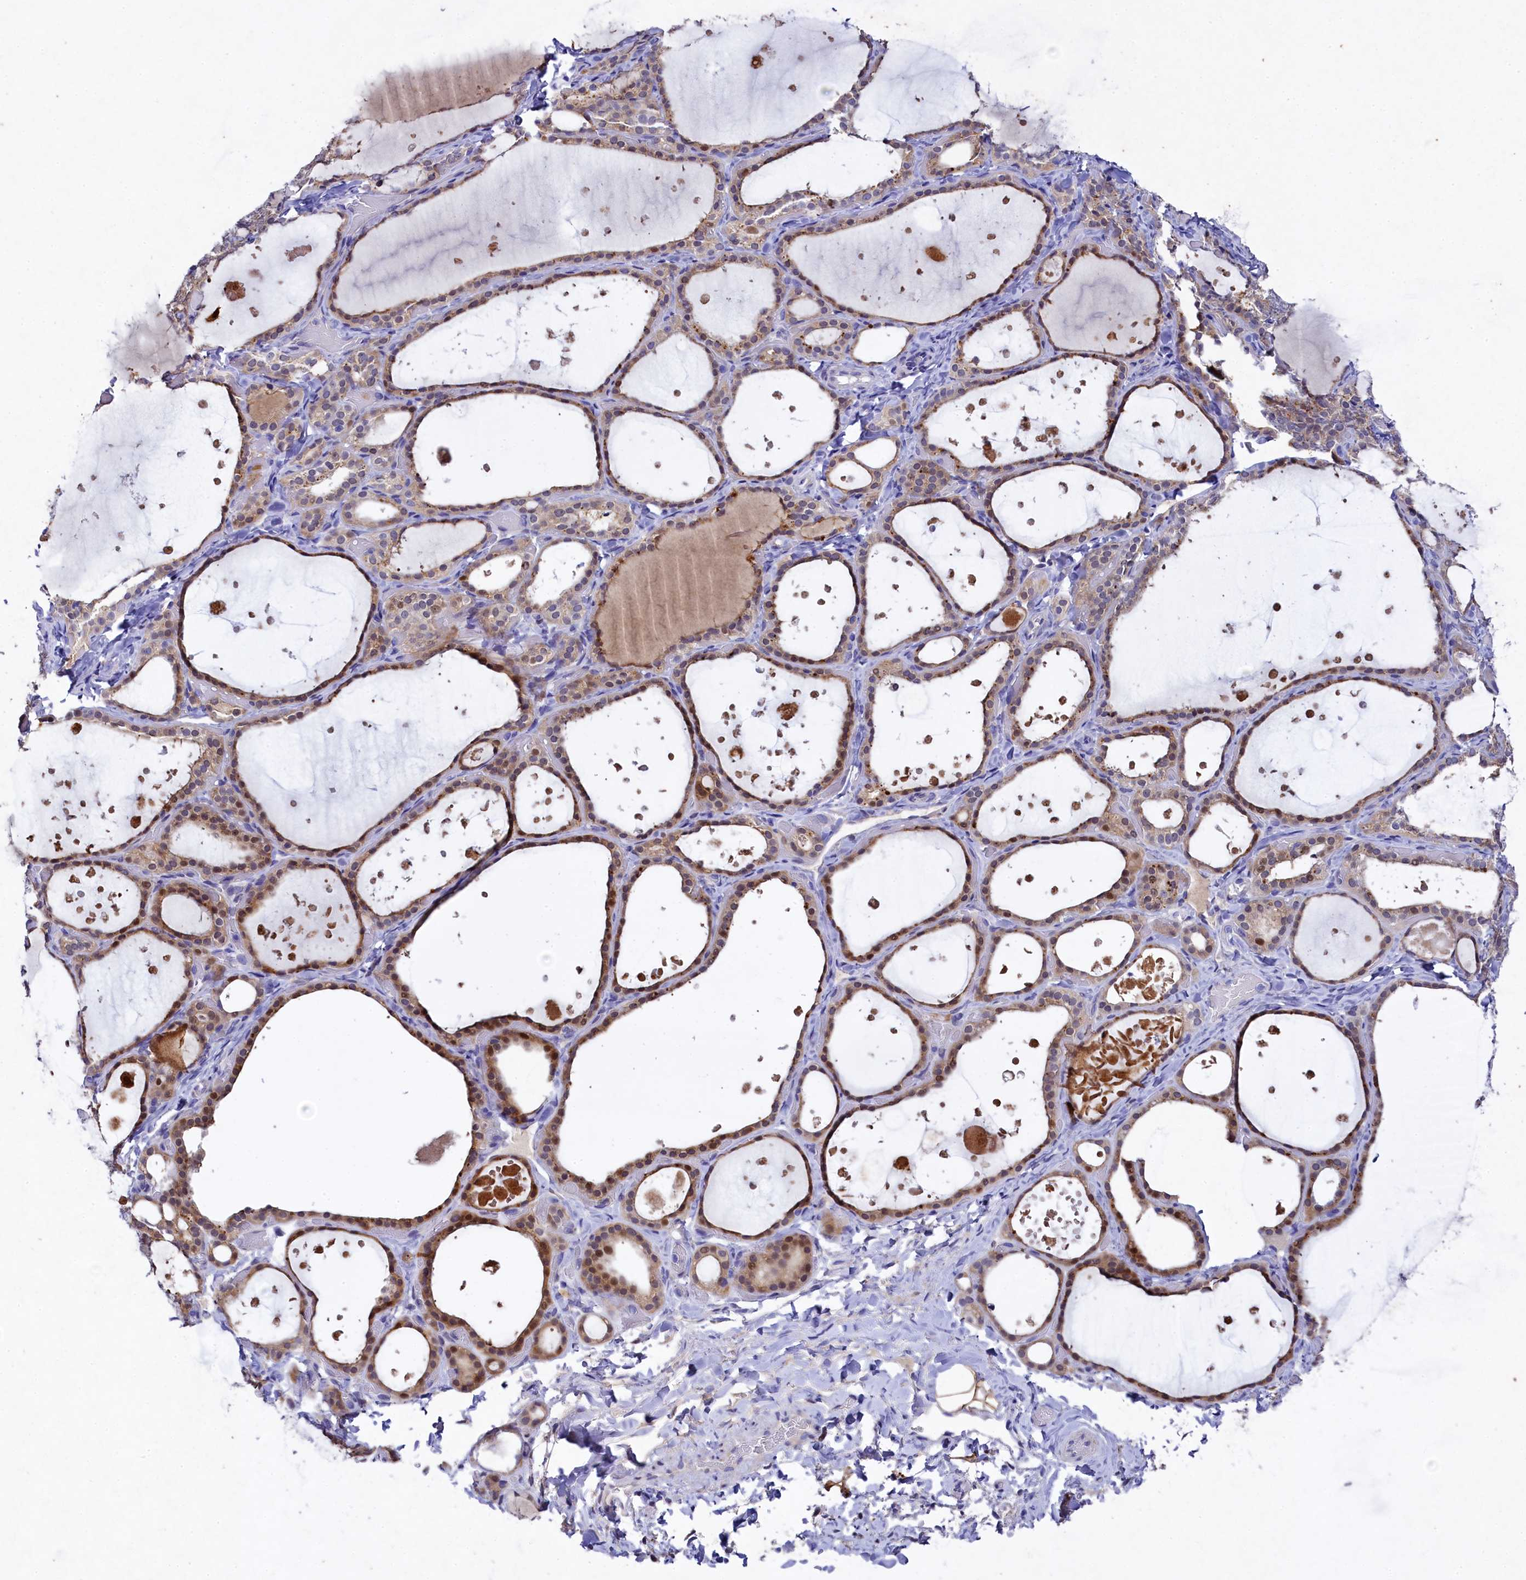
{"staining": {"intensity": "moderate", "quantity": "25%-75%", "location": "cytoplasmic/membranous"}, "tissue": "thyroid gland", "cell_type": "Glandular cells", "image_type": "normal", "snomed": [{"axis": "morphology", "description": "Normal tissue, NOS"}, {"axis": "topography", "description": "Thyroid gland"}], "caption": "There is medium levels of moderate cytoplasmic/membranous staining in glandular cells of unremarkable thyroid gland, as demonstrated by immunohistochemical staining (brown color).", "gene": "TGDS", "patient": {"sex": "female", "age": 44}}